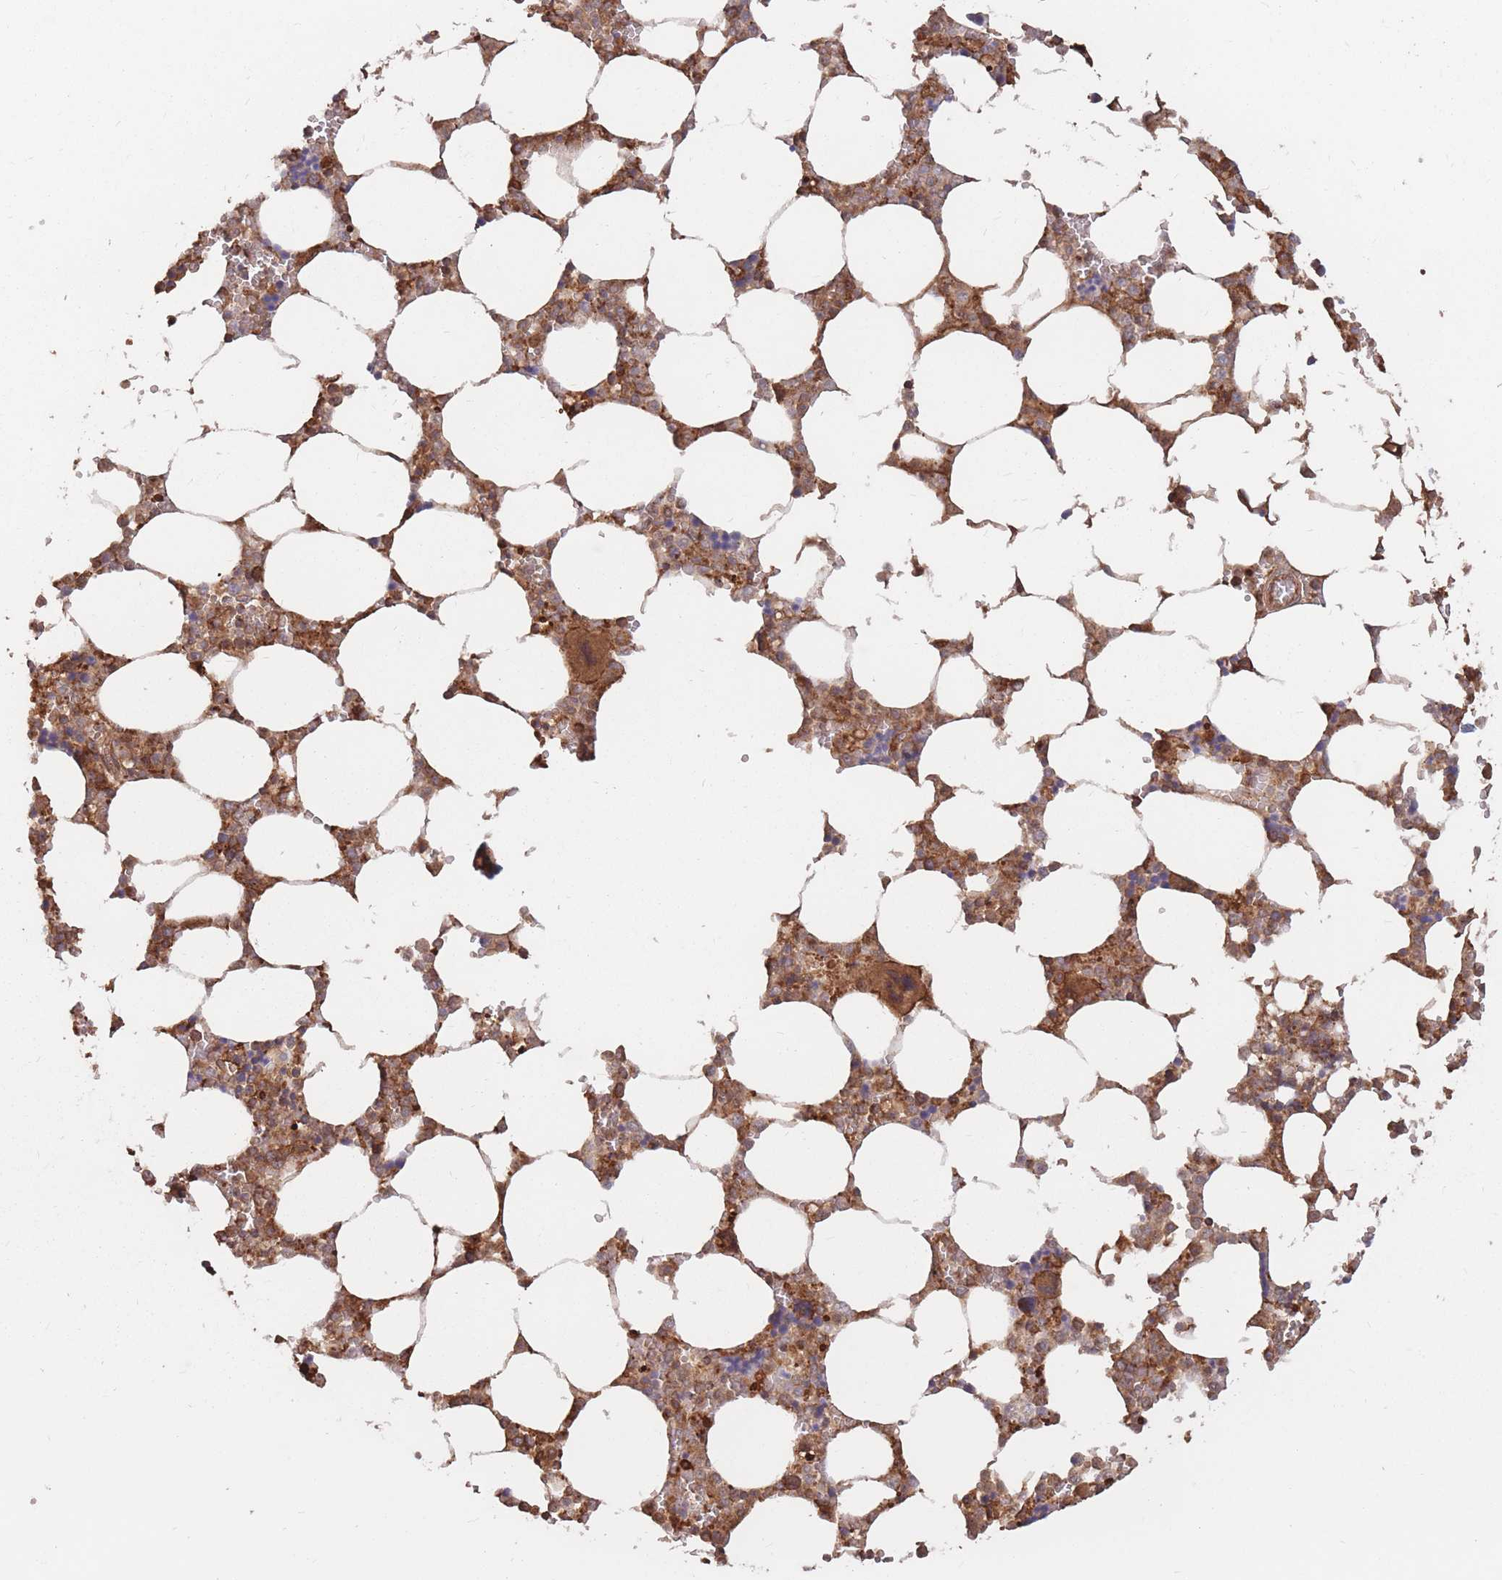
{"staining": {"intensity": "strong", "quantity": "25%-75%", "location": "cytoplasmic/membranous"}, "tissue": "bone marrow", "cell_type": "Hematopoietic cells", "image_type": "normal", "snomed": [{"axis": "morphology", "description": "Normal tissue, NOS"}, {"axis": "topography", "description": "Bone marrow"}], "caption": "Brown immunohistochemical staining in benign human bone marrow exhibits strong cytoplasmic/membranous expression in approximately 25%-75% of hematopoietic cells. The protein of interest is stained brown, and the nuclei are stained in blue (DAB IHC with brightfield microscopy, high magnification).", "gene": "RASSF2", "patient": {"sex": "male", "age": 64}}